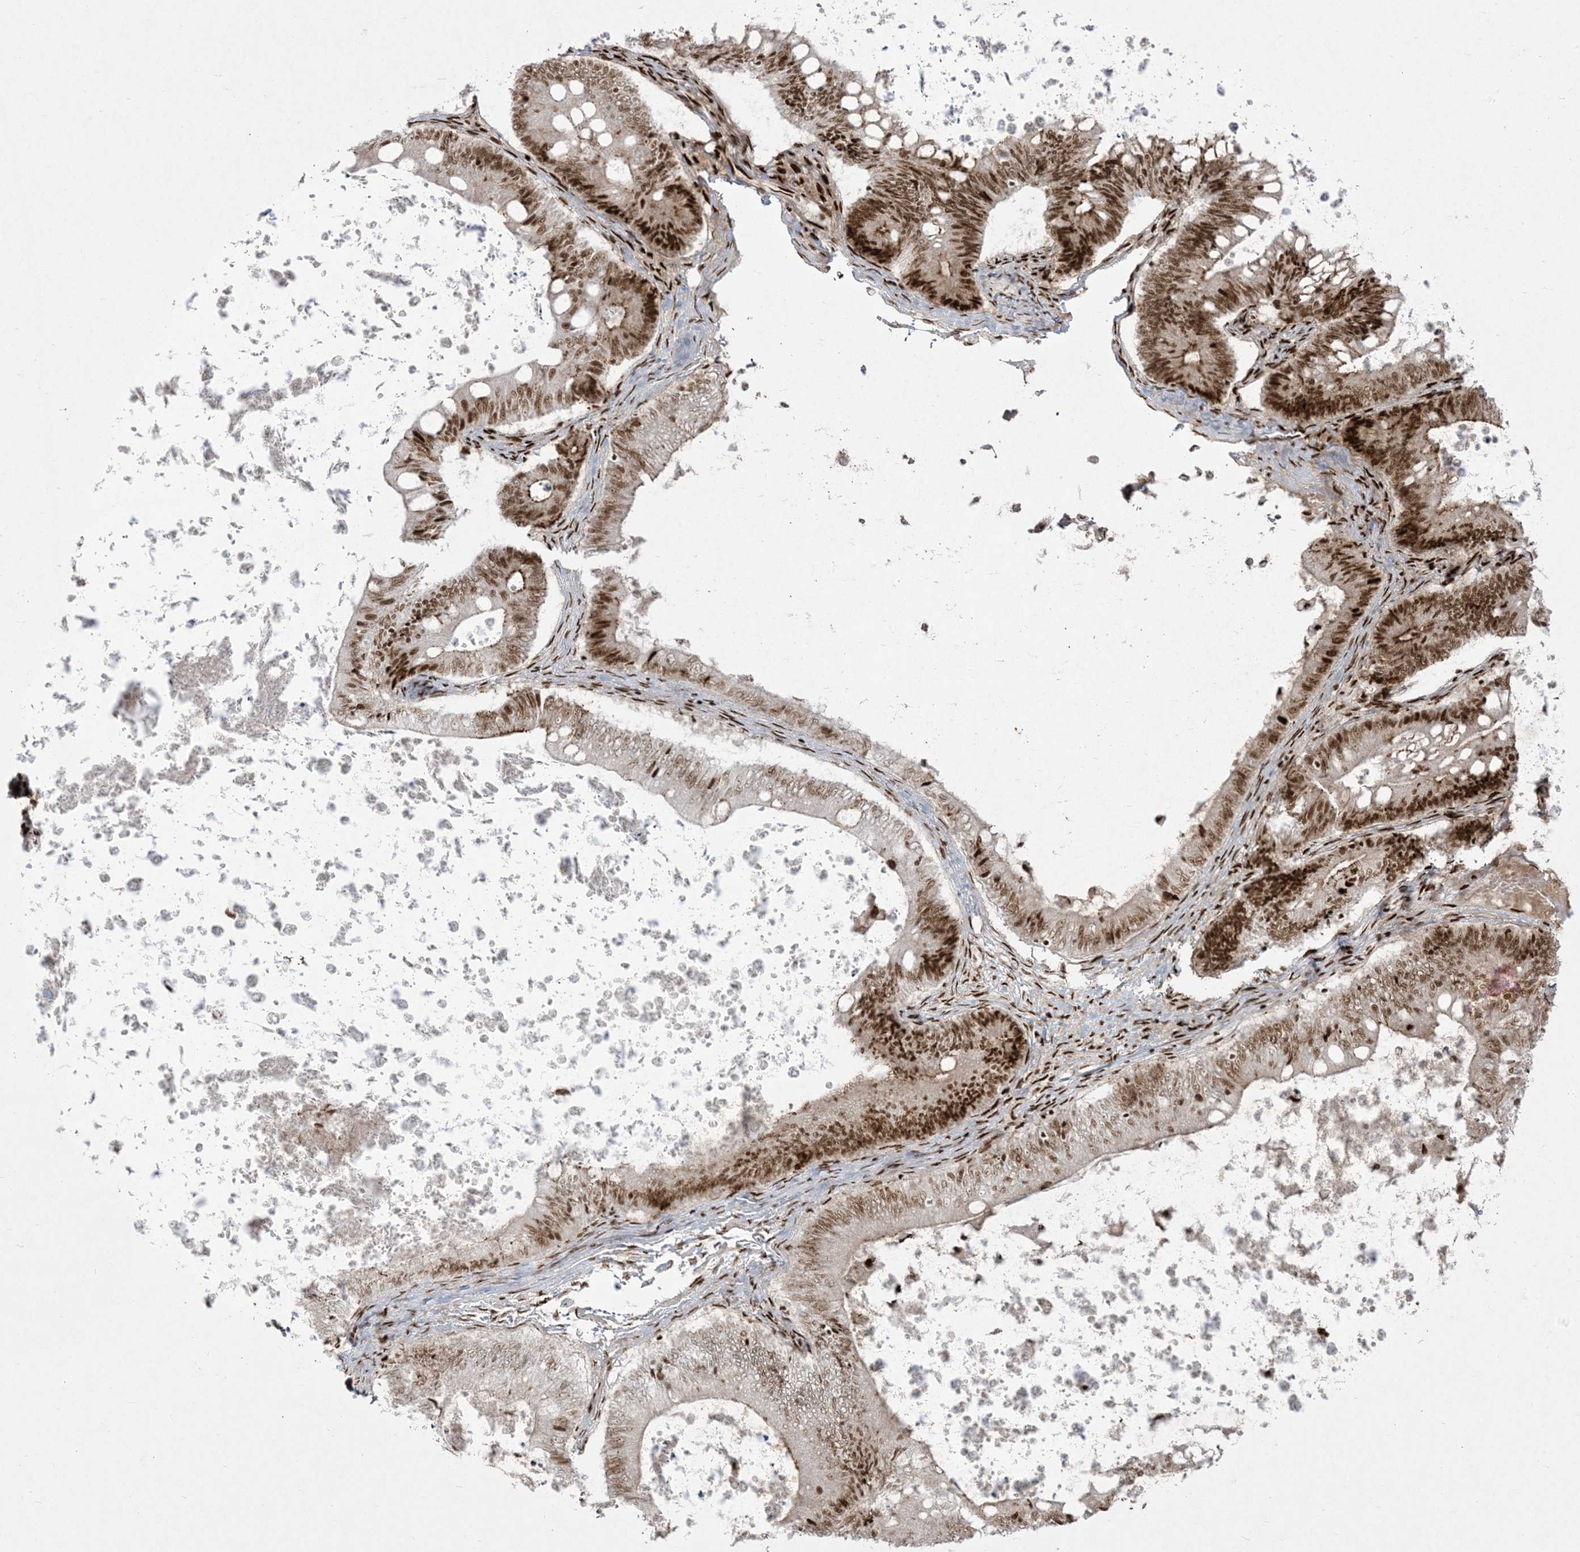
{"staining": {"intensity": "strong", "quantity": "25%-75%", "location": "cytoplasmic/membranous,nuclear"}, "tissue": "ovarian cancer", "cell_type": "Tumor cells", "image_type": "cancer", "snomed": [{"axis": "morphology", "description": "Cystadenocarcinoma, mucinous, NOS"}, {"axis": "topography", "description": "Ovary"}], "caption": "This histopathology image demonstrates immunohistochemistry staining of human ovarian mucinous cystadenocarcinoma, with high strong cytoplasmic/membranous and nuclear expression in approximately 25%-75% of tumor cells.", "gene": "RBM10", "patient": {"sex": "female", "age": 61}}